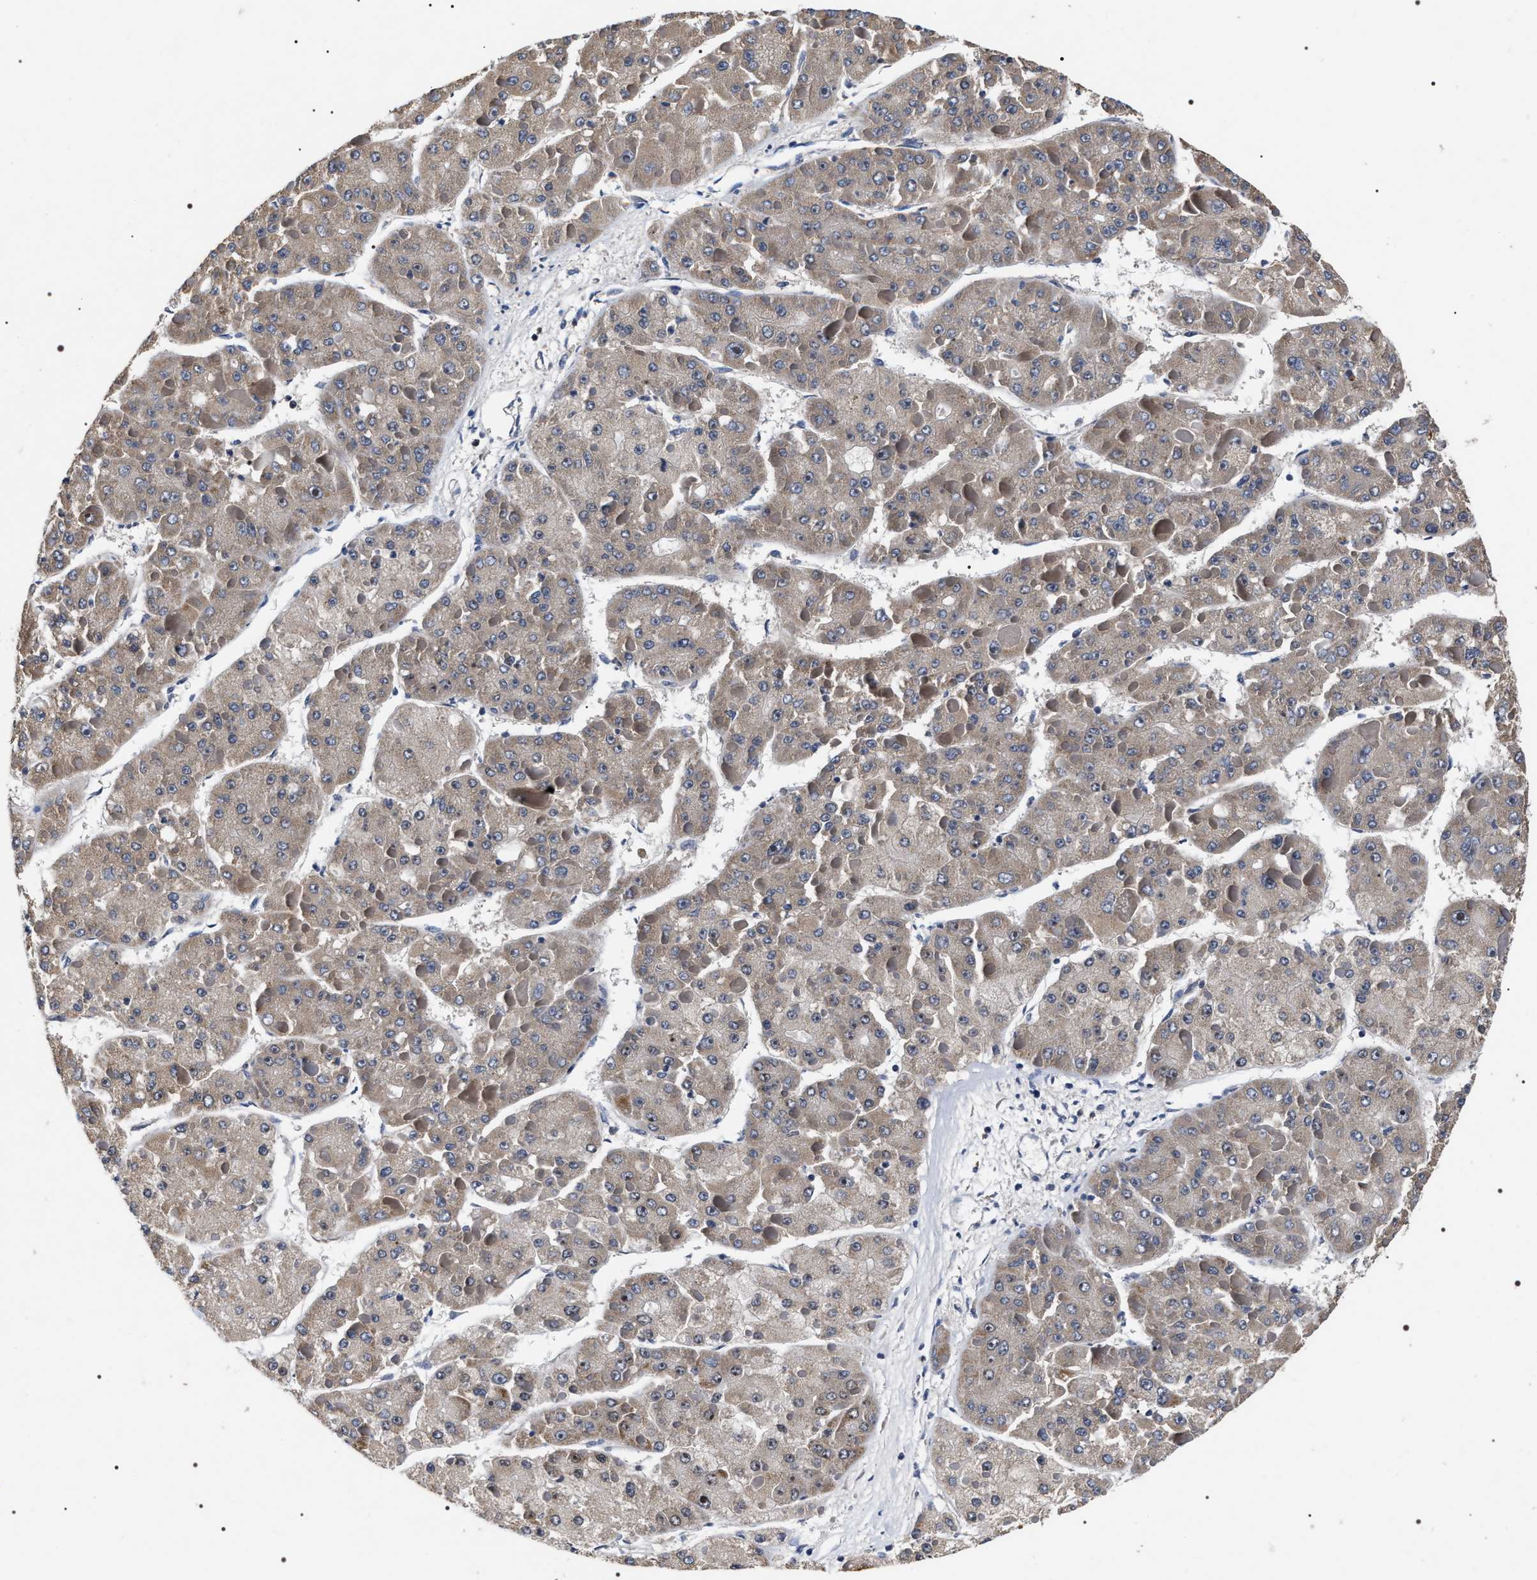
{"staining": {"intensity": "weak", "quantity": ">75%", "location": "cytoplasmic/membranous,nuclear"}, "tissue": "liver cancer", "cell_type": "Tumor cells", "image_type": "cancer", "snomed": [{"axis": "morphology", "description": "Carcinoma, Hepatocellular, NOS"}, {"axis": "topography", "description": "Liver"}], "caption": "Human liver hepatocellular carcinoma stained with a protein marker reveals weak staining in tumor cells.", "gene": "RRP1B", "patient": {"sex": "female", "age": 73}}